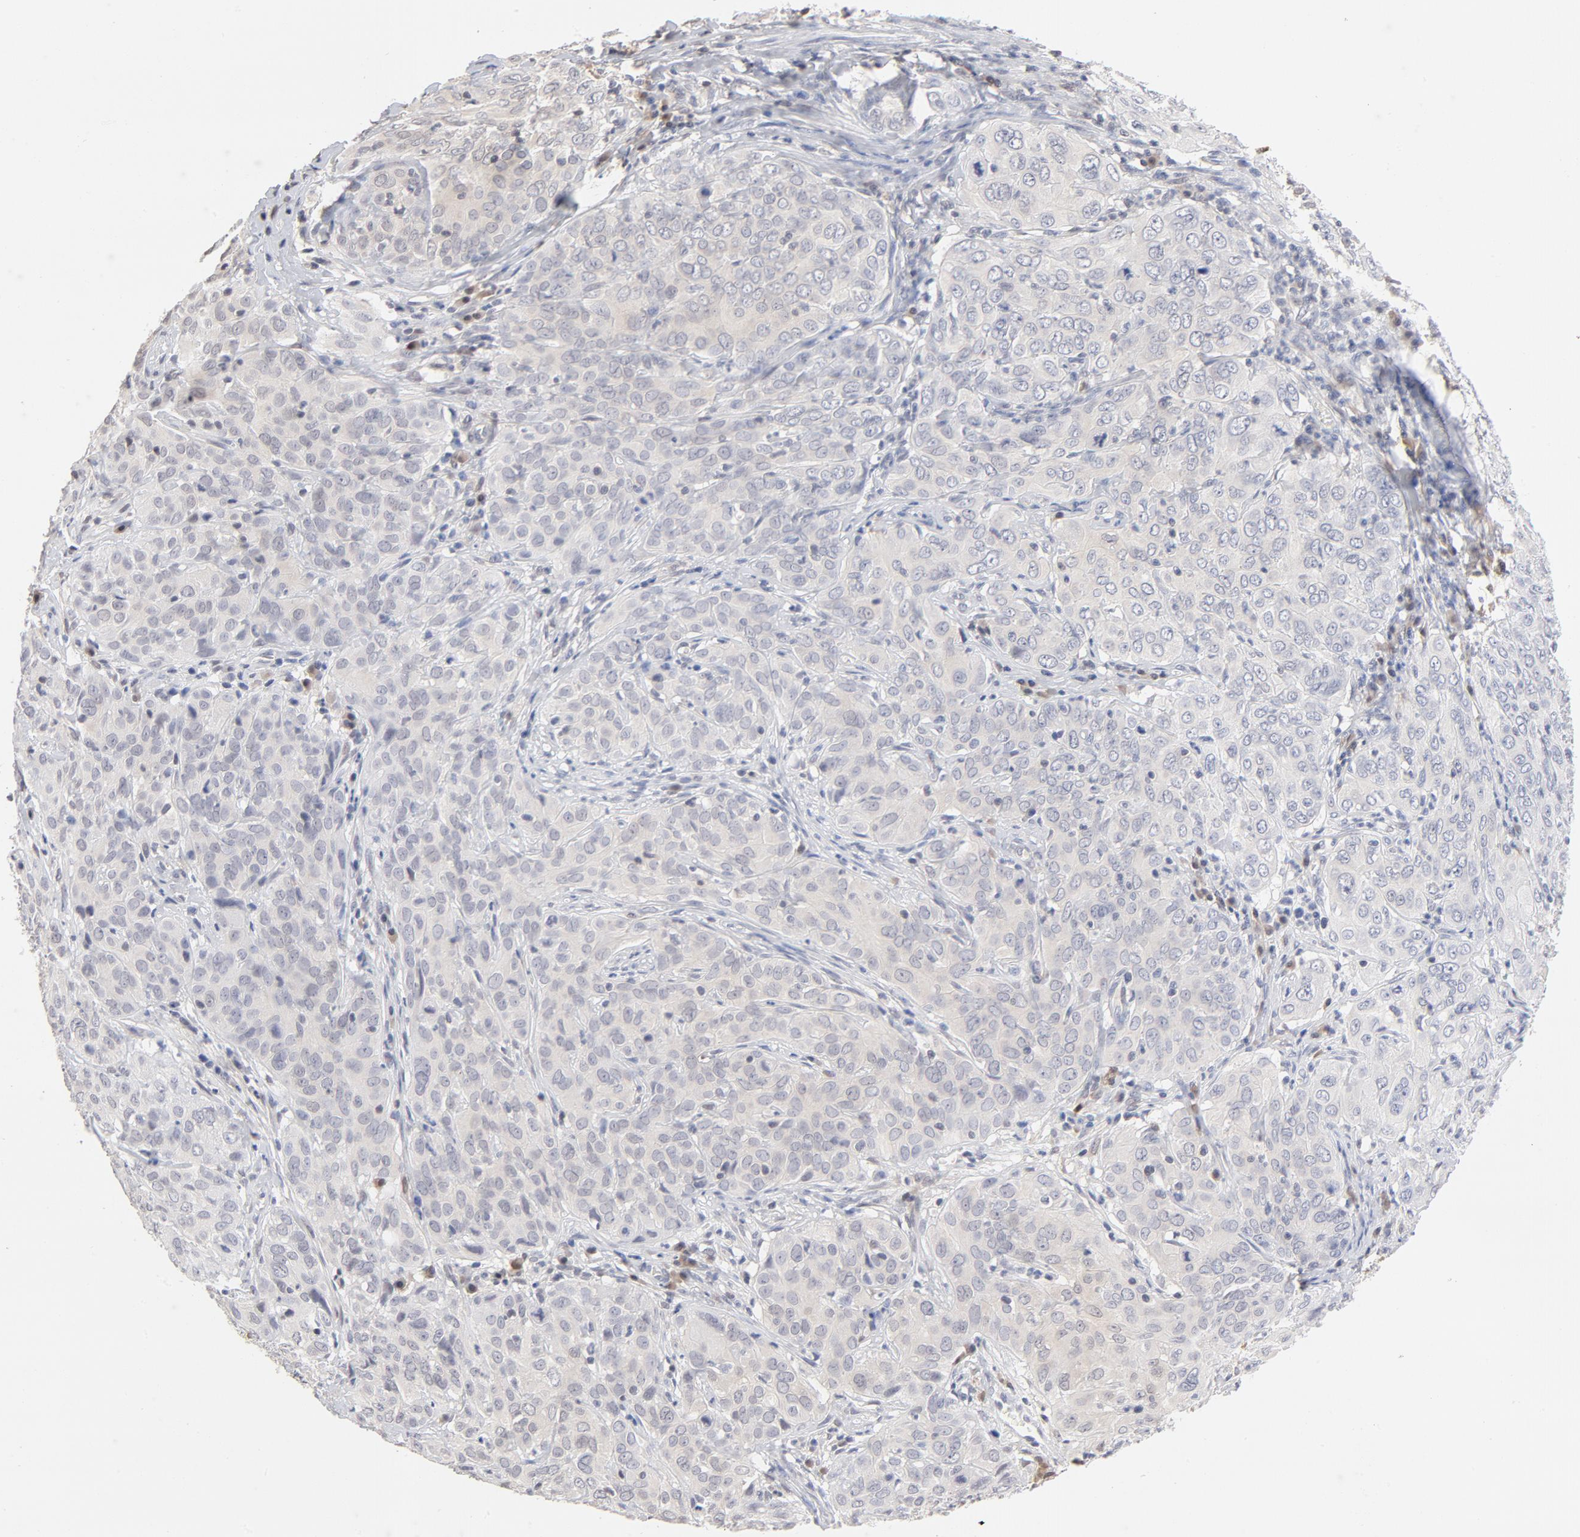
{"staining": {"intensity": "weak", "quantity": "<25%", "location": "cytoplasmic/membranous"}, "tissue": "cervical cancer", "cell_type": "Tumor cells", "image_type": "cancer", "snomed": [{"axis": "morphology", "description": "Squamous cell carcinoma, NOS"}, {"axis": "topography", "description": "Cervix"}], "caption": "Cervical squamous cell carcinoma was stained to show a protein in brown. There is no significant expression in tumor cells.", "gene": "MIF", "patient": {"sex": "female", "age": 38}}